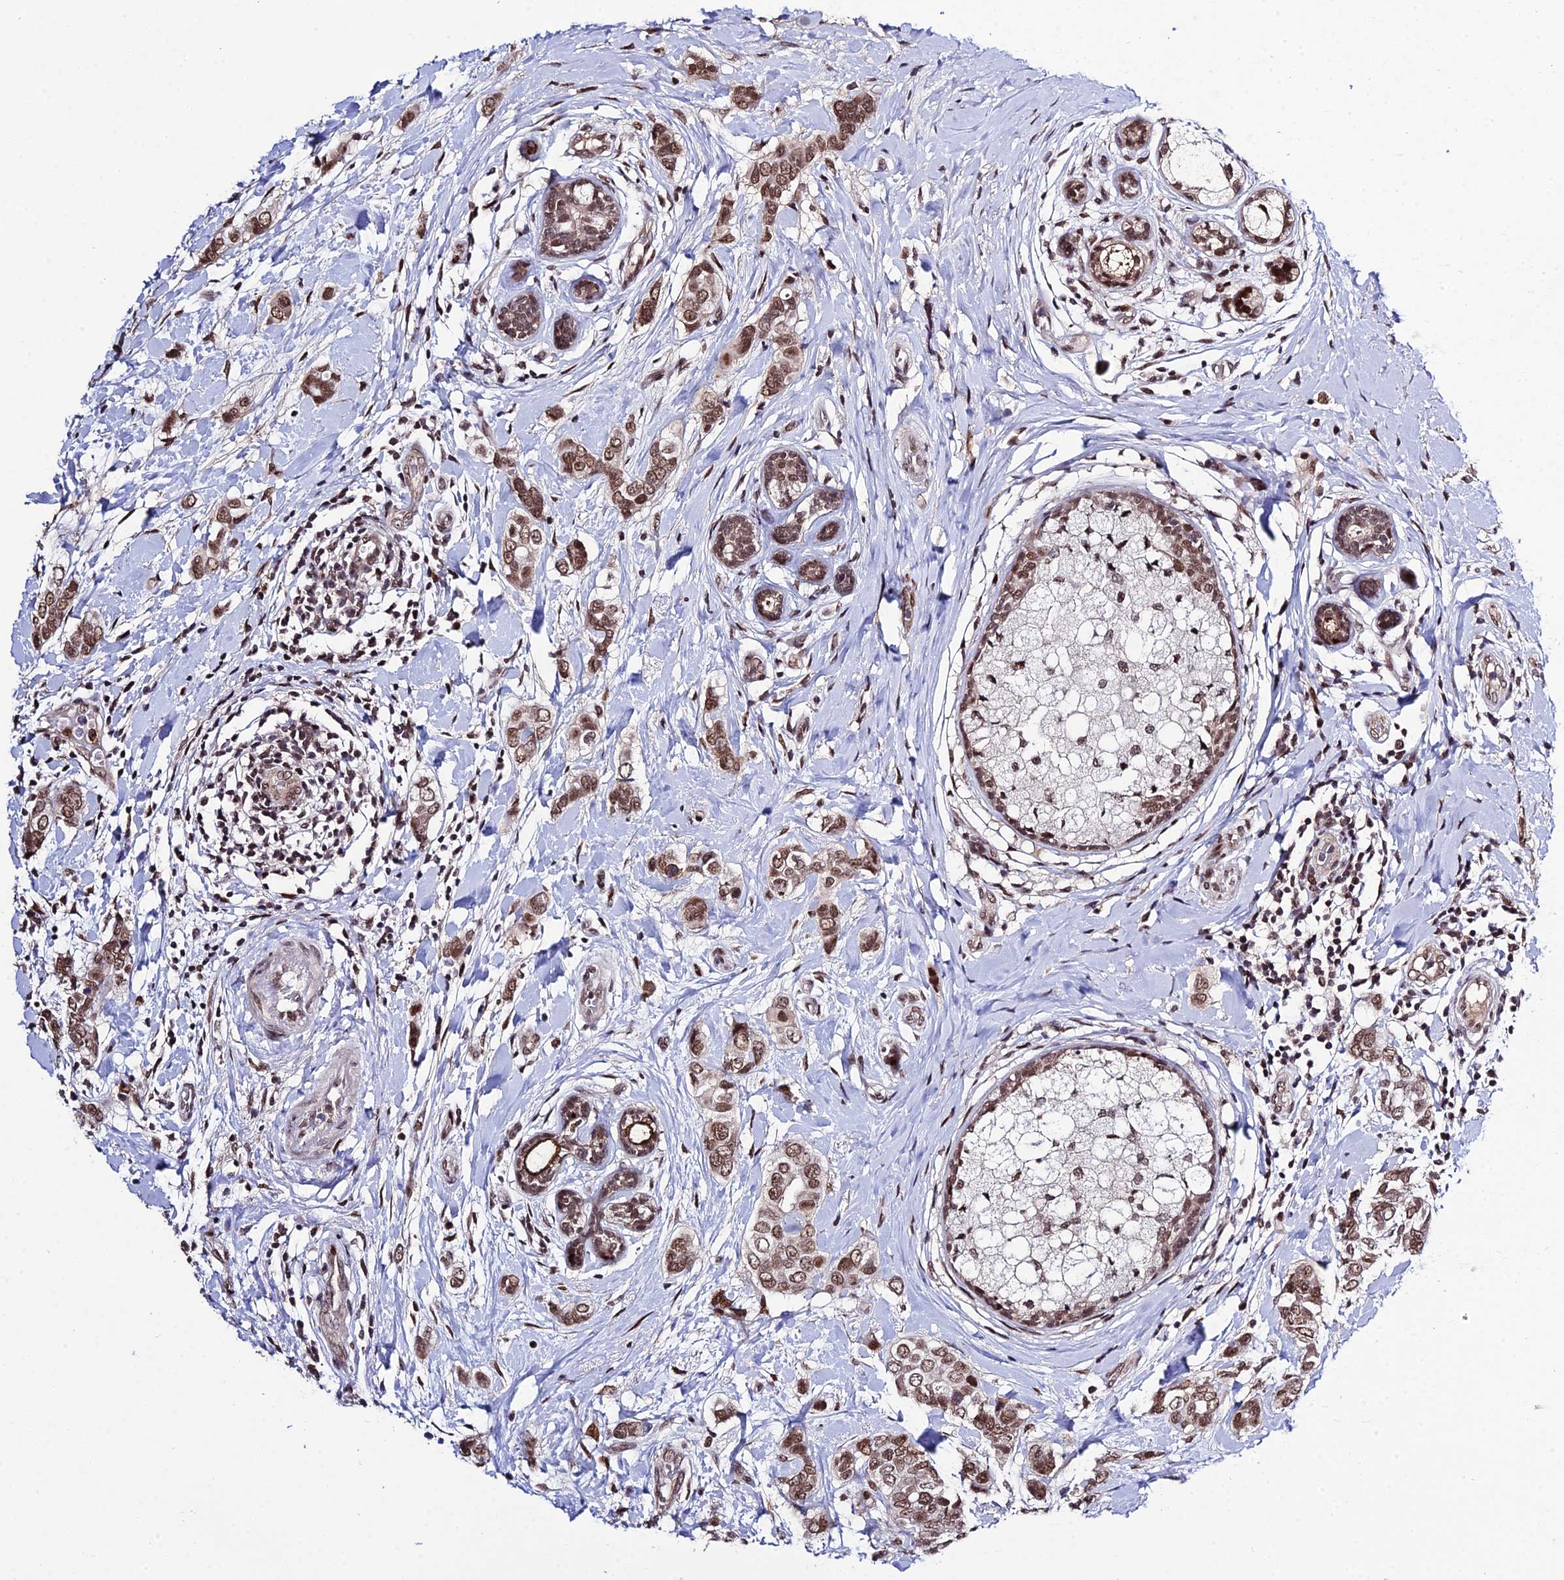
{"staining": {"intensity": "moderate", "quantity": ">75%", "location": "nuclear"}, "tissue": "breast cancer", "cell_type": "Tumor cells", "image_type": "cancer", "snomed": [{"axis": "morphology", "description": "Lobular carcinoma"}, {"axis": "topography", "description": "Breast"}], "caption": "Breast lobular carcinoma tissue shows moderate nuclear expression in approximately >75% of tumor cells, visualized by immunohistochemistry.", "gene": "SYT15", "patient": {"sex": "female", "age": 51}}